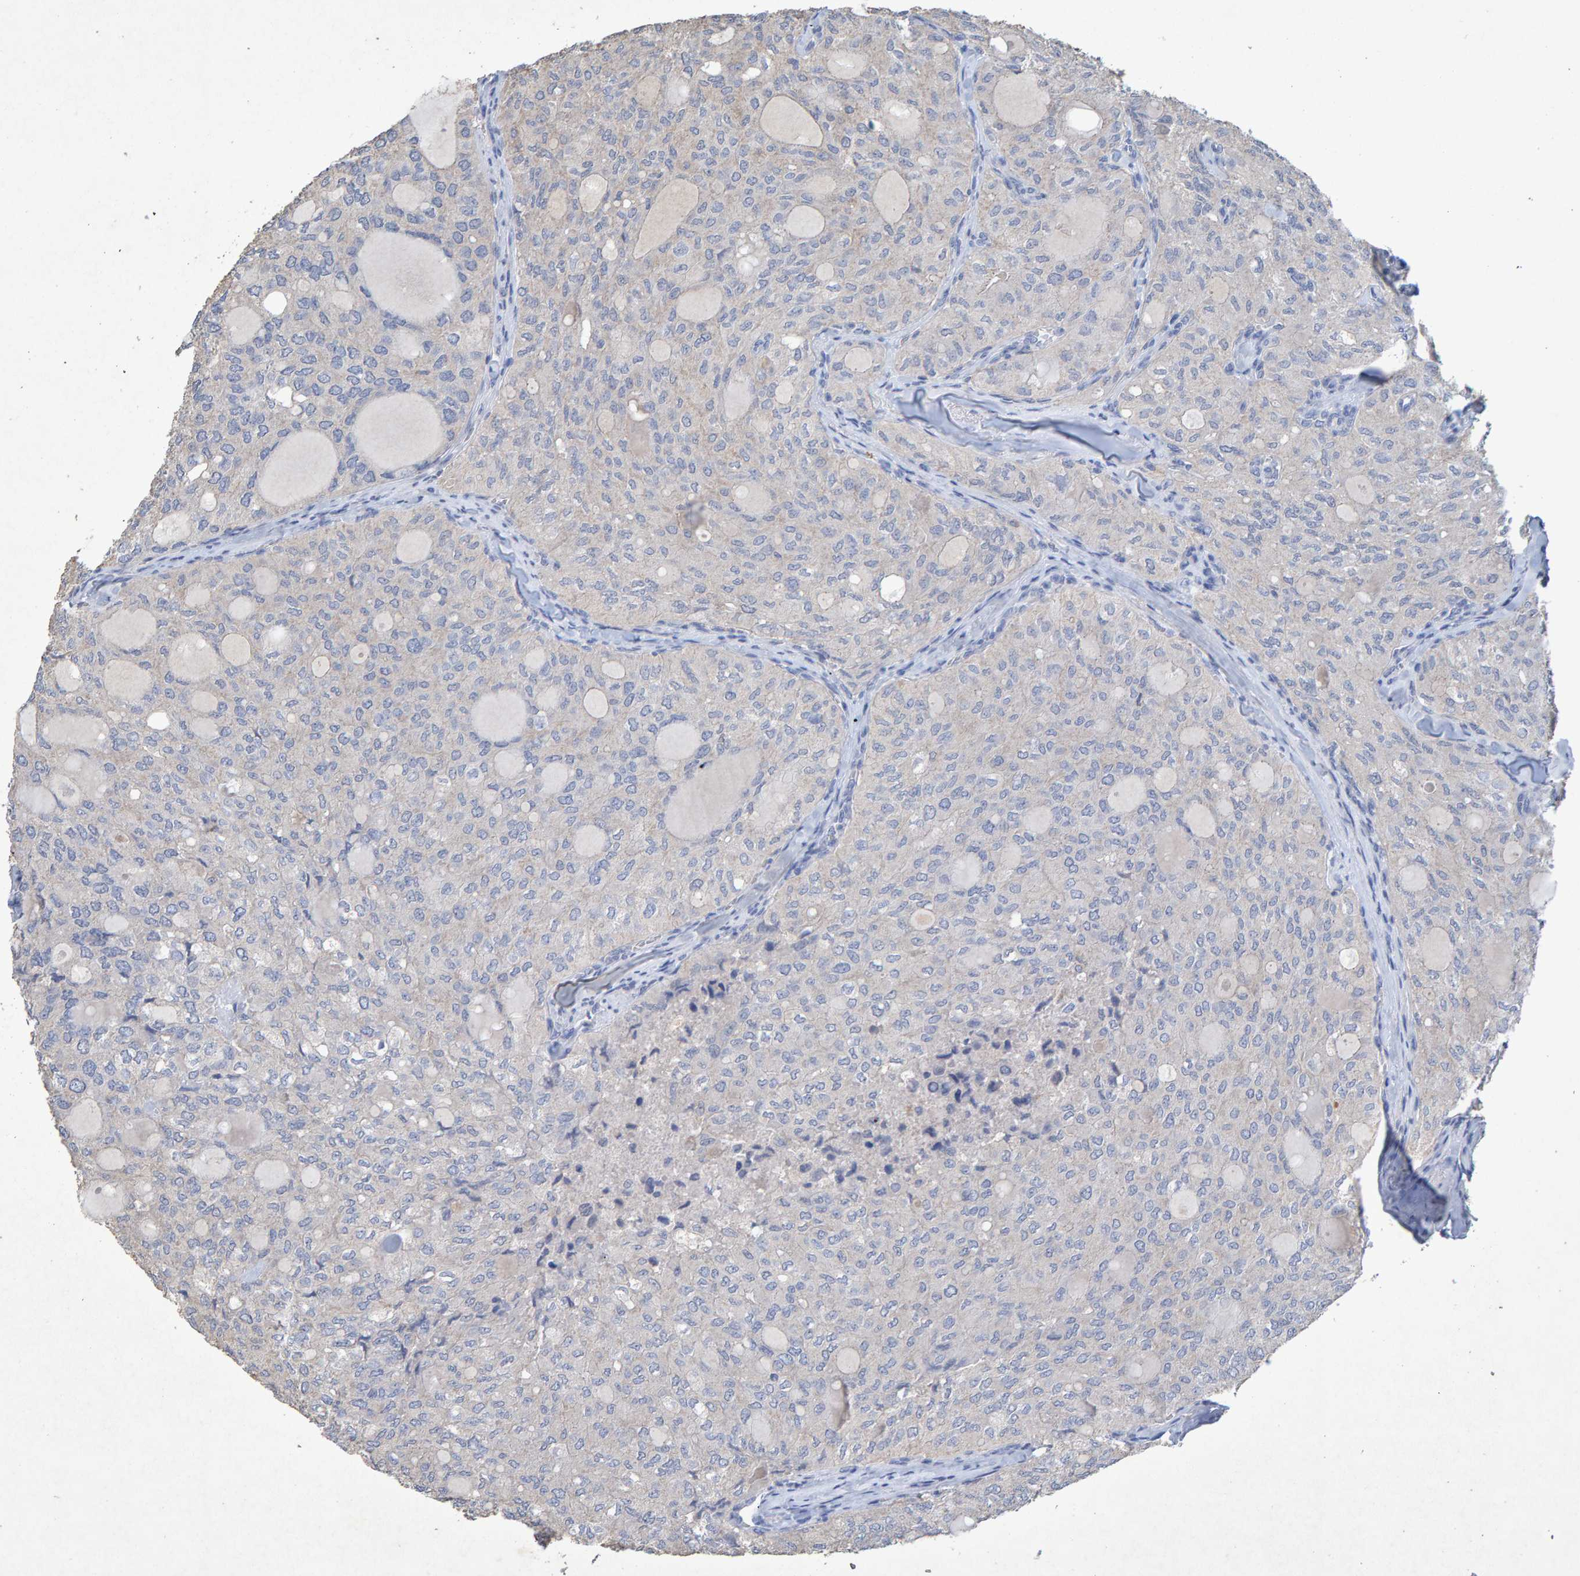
{"staining": {"intensity": "negative", "quantity": "none", "location": "none"}, "tissue": "thyroid cancer", "cell_type": "Tumor cells", "image_type": "cancer", "snomed": [{"axis": "morphology", "description": "Follicular adenoma carcinoma, NOS"}, {"axis": "topography", "description": "Thyroid gland"}], "caption": "Immunohistochemical staining of human thyroid cancer (follicular adenoma carcinoma) reveals no significant positivity in tumor cells.", "gene": "CTH", "patient": {"sex": "male", "age": 75}}